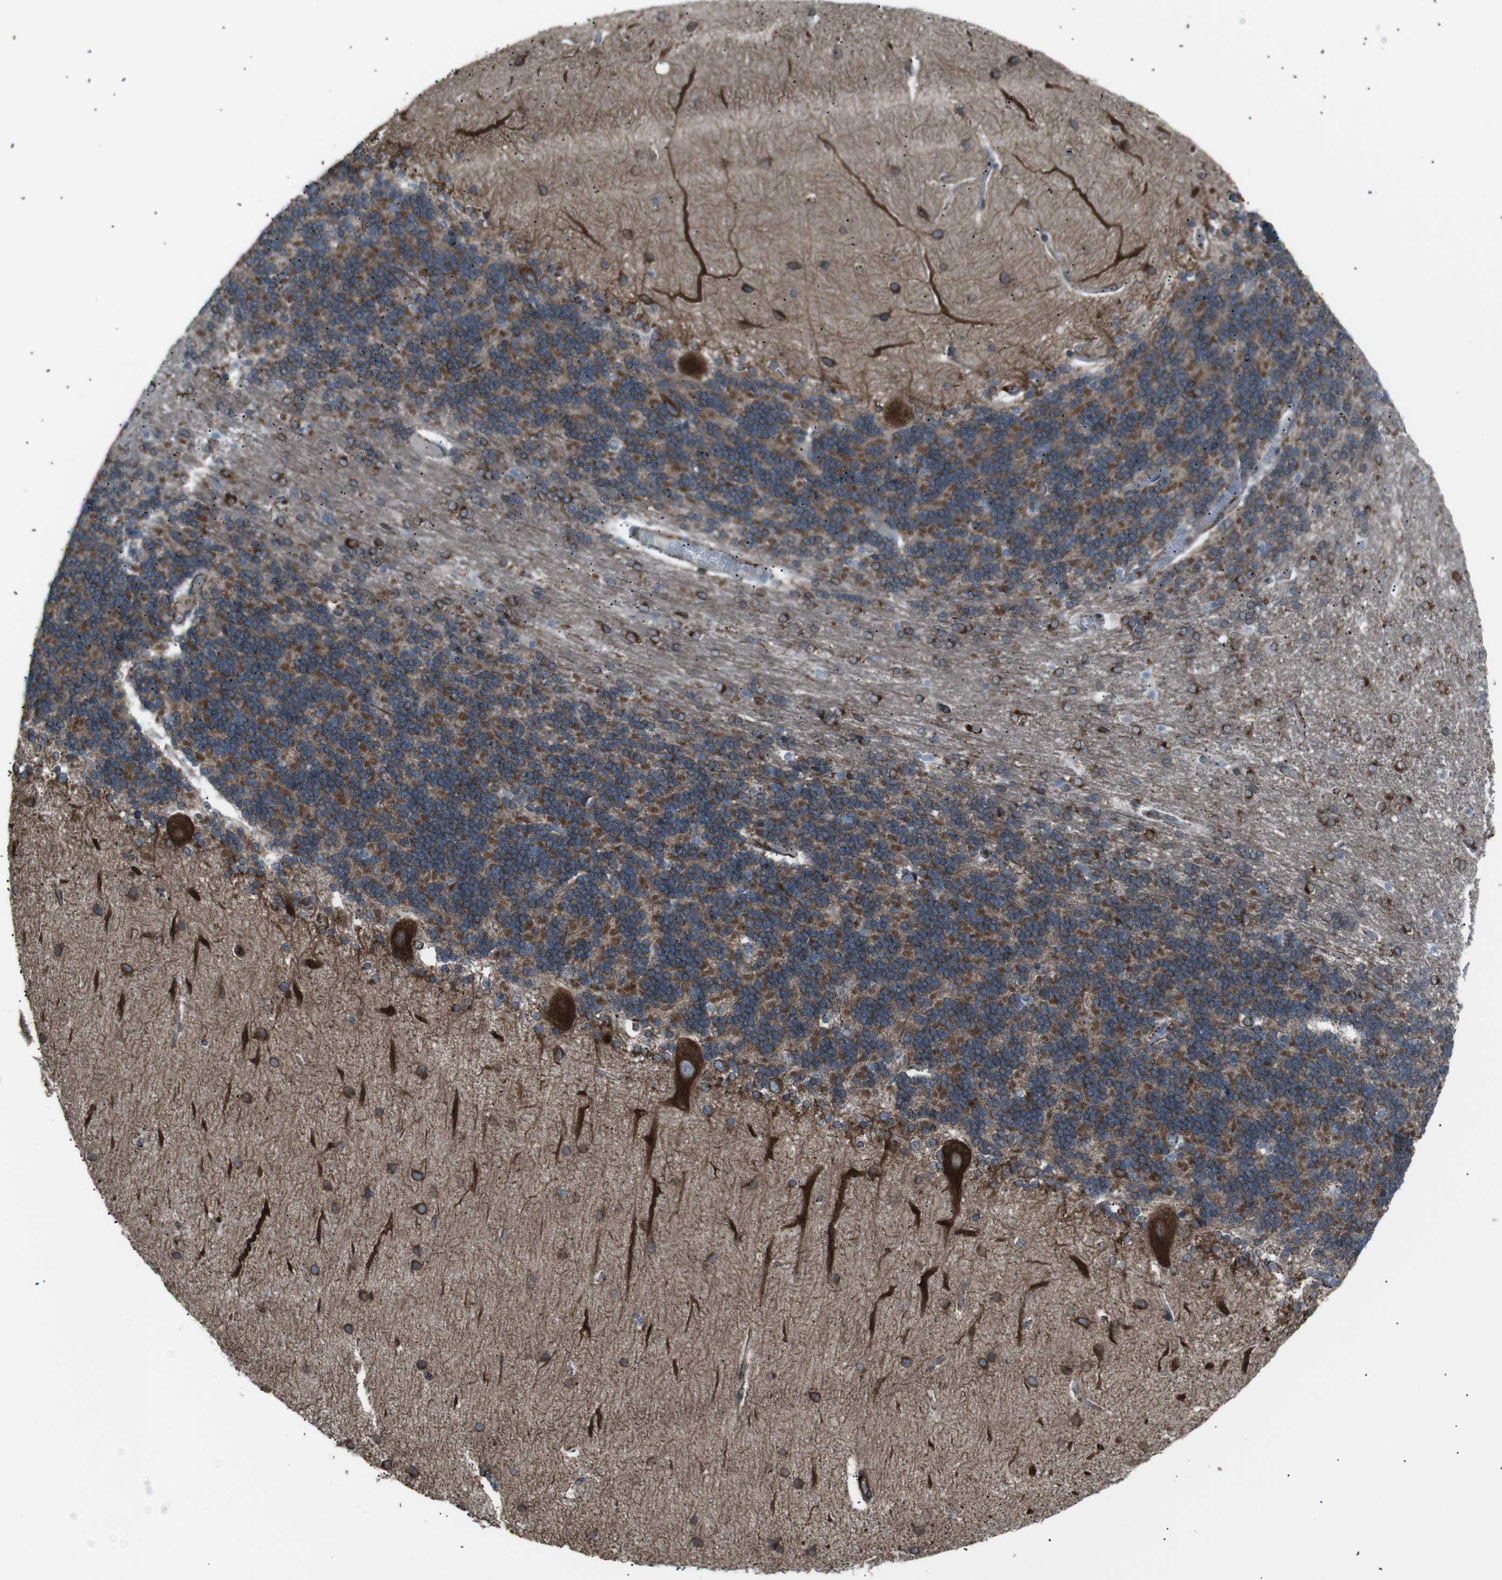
{"staining": {"intensity": "strong", "quantity": "25%-75%", "location": "cytoplasmic/membranous"}, "tissue": "cerebellum", "cell_type": "Cells in granular layer", "image_type": "normal", "snomed": [{"axis": "morphology", "description": "Normal tissue, NOS"}, {"axis": "topography", "description": "Cerebellum"}], "caption": "Cells in granular layer reveal high levels of strong cytoplasmic/membranous staining in about 25%-75% of cells in benign human cerebellum. The protein of interest is stained brown, and the nuclei are stained in blue (DAB IHC with brightfield microscopy, high magnification).", "gene": "LNPK", "patient": {"sex": "female", "age": 54}}